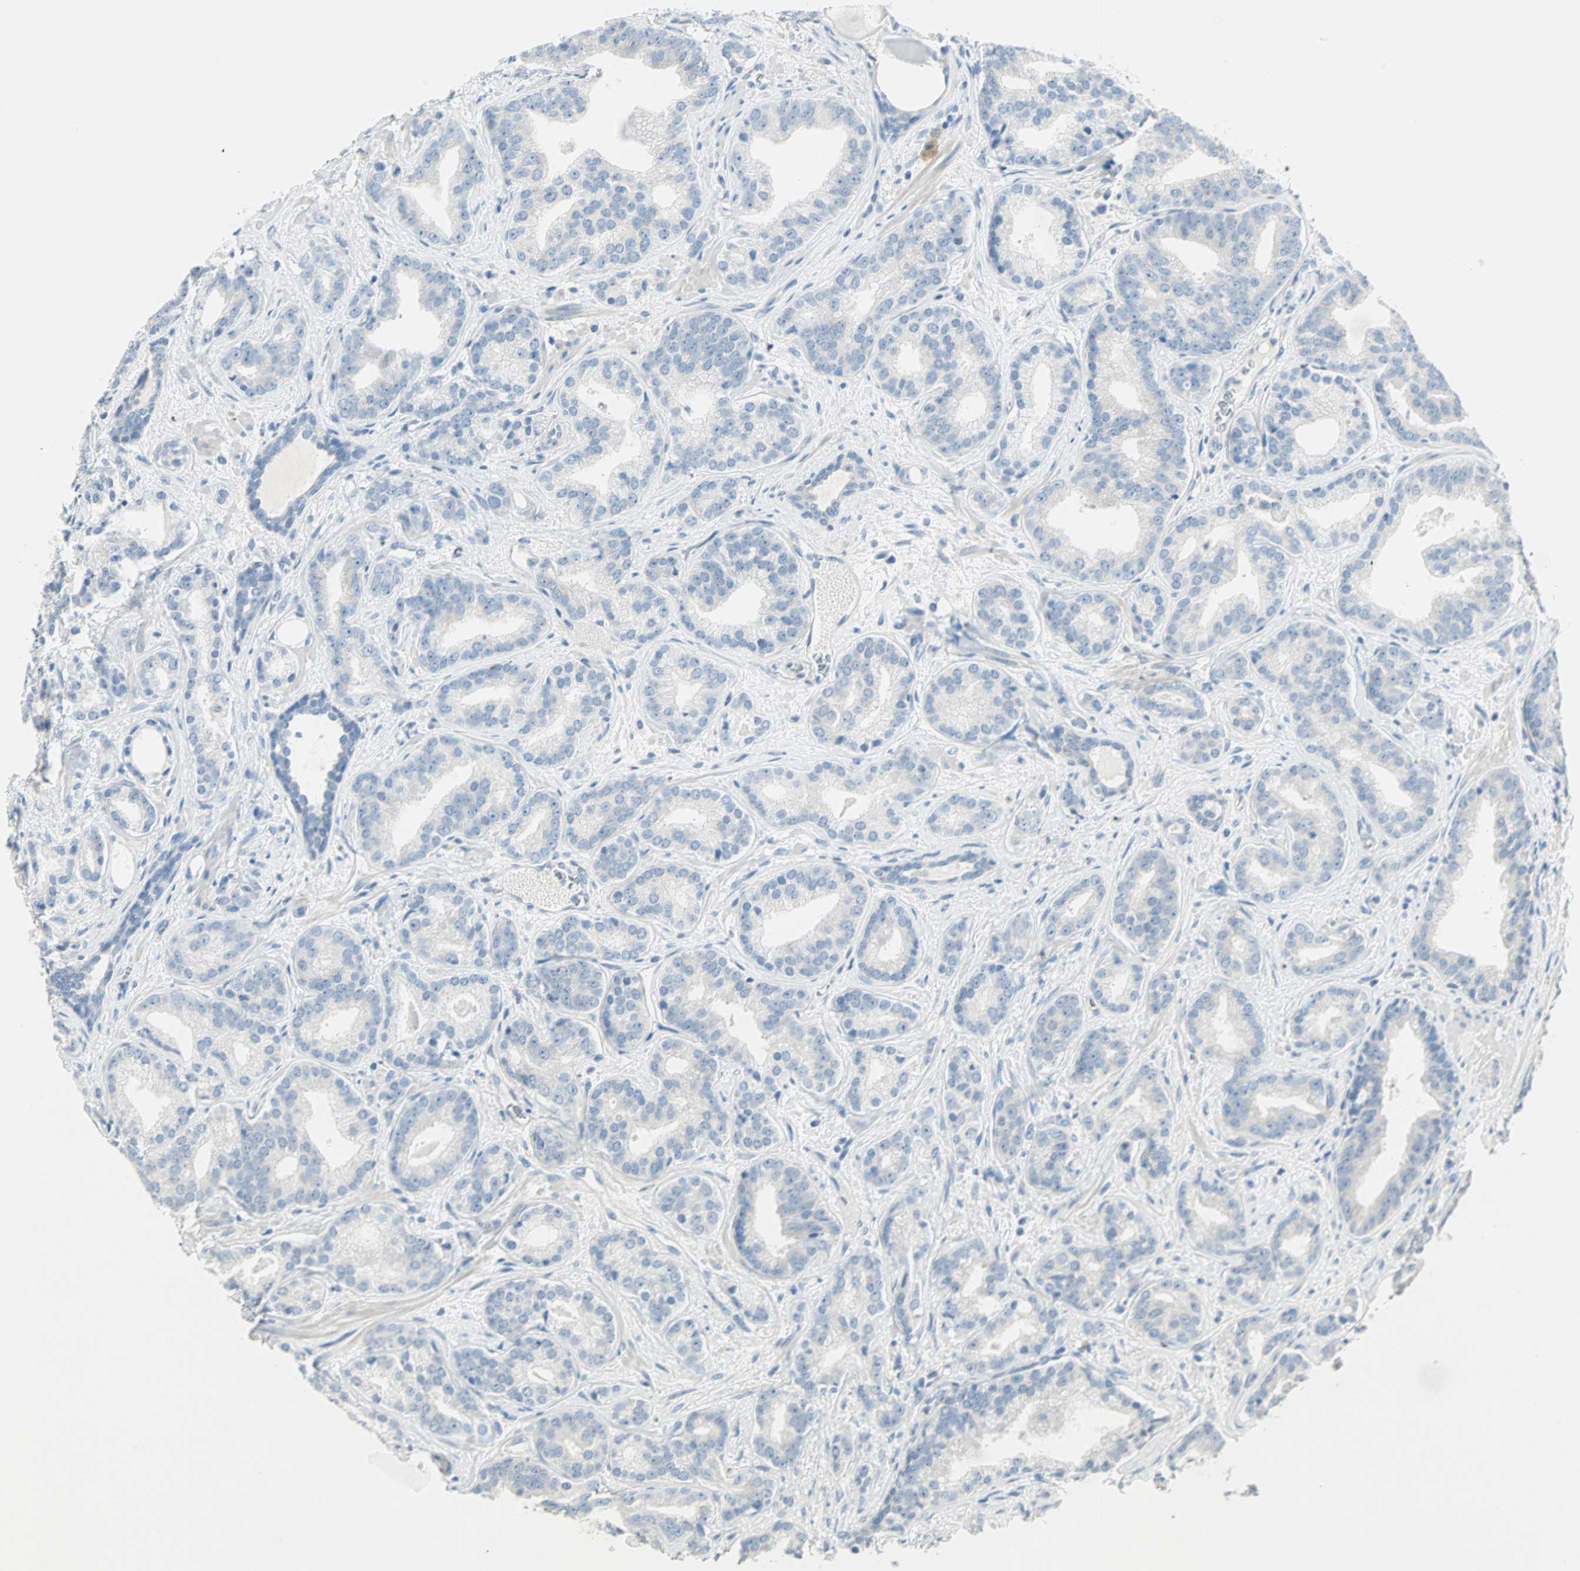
{"staining": {"intensity": "negative", "quantity": "none", "location": "none"}, "tissue": "prostate cancer", "cell_type": "Tumor cells", "image_type": "cancer", "snomed": [{"axis": "morphology", "description": "Adenocarcinoma, Low grade"}, {"axis": "topography", "description": "Prostate"}], "caption": "High power microscopy image of an immunohistochemistry photomicrograph of adenocarcinoma (low-grade) (prostate), revealing no significant expression in tumor cells. (DAB immunohistochemistry with hematoxylin counter stain).", "gene": "SULT1C2", "patient": {"sex": "male", "age": 63}}